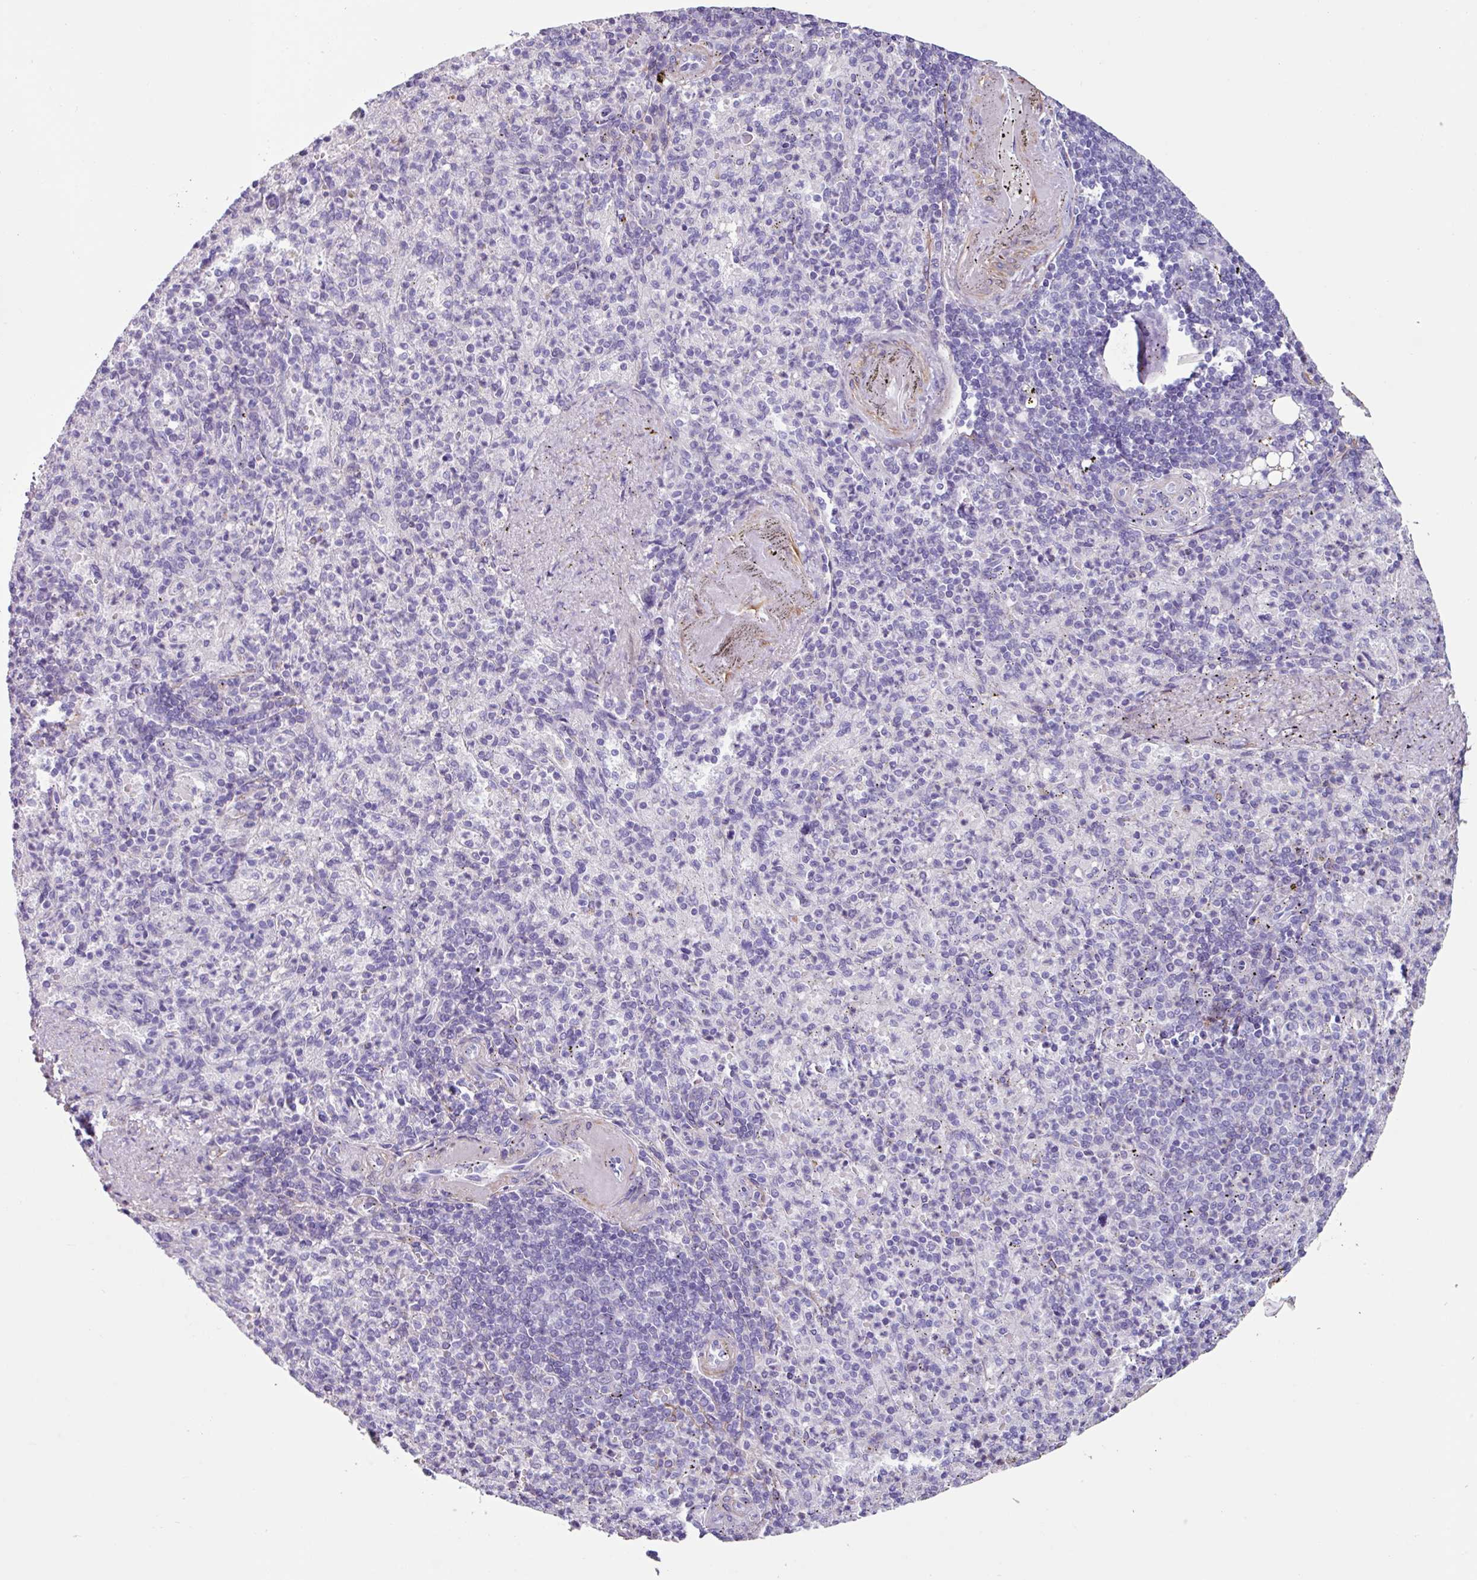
{"staining": {"intensity": "negative", "quantity": "none", "location": "none"}, "tissue": "spleen", "cell_type": "Cells in red pulp", "image_type": "normal", "snomed": [{"axis": "morphology", "description": "Normal tissue, NOS"}, {"axis": "topography", "description": "Spleen"}], "caption": "This is a micrograph of IHC staining of unremarkable spleen, which shows no staining in cells in red pulp.", "gene": "OTX1", "patient": {"sex": "female", "age": 74}}